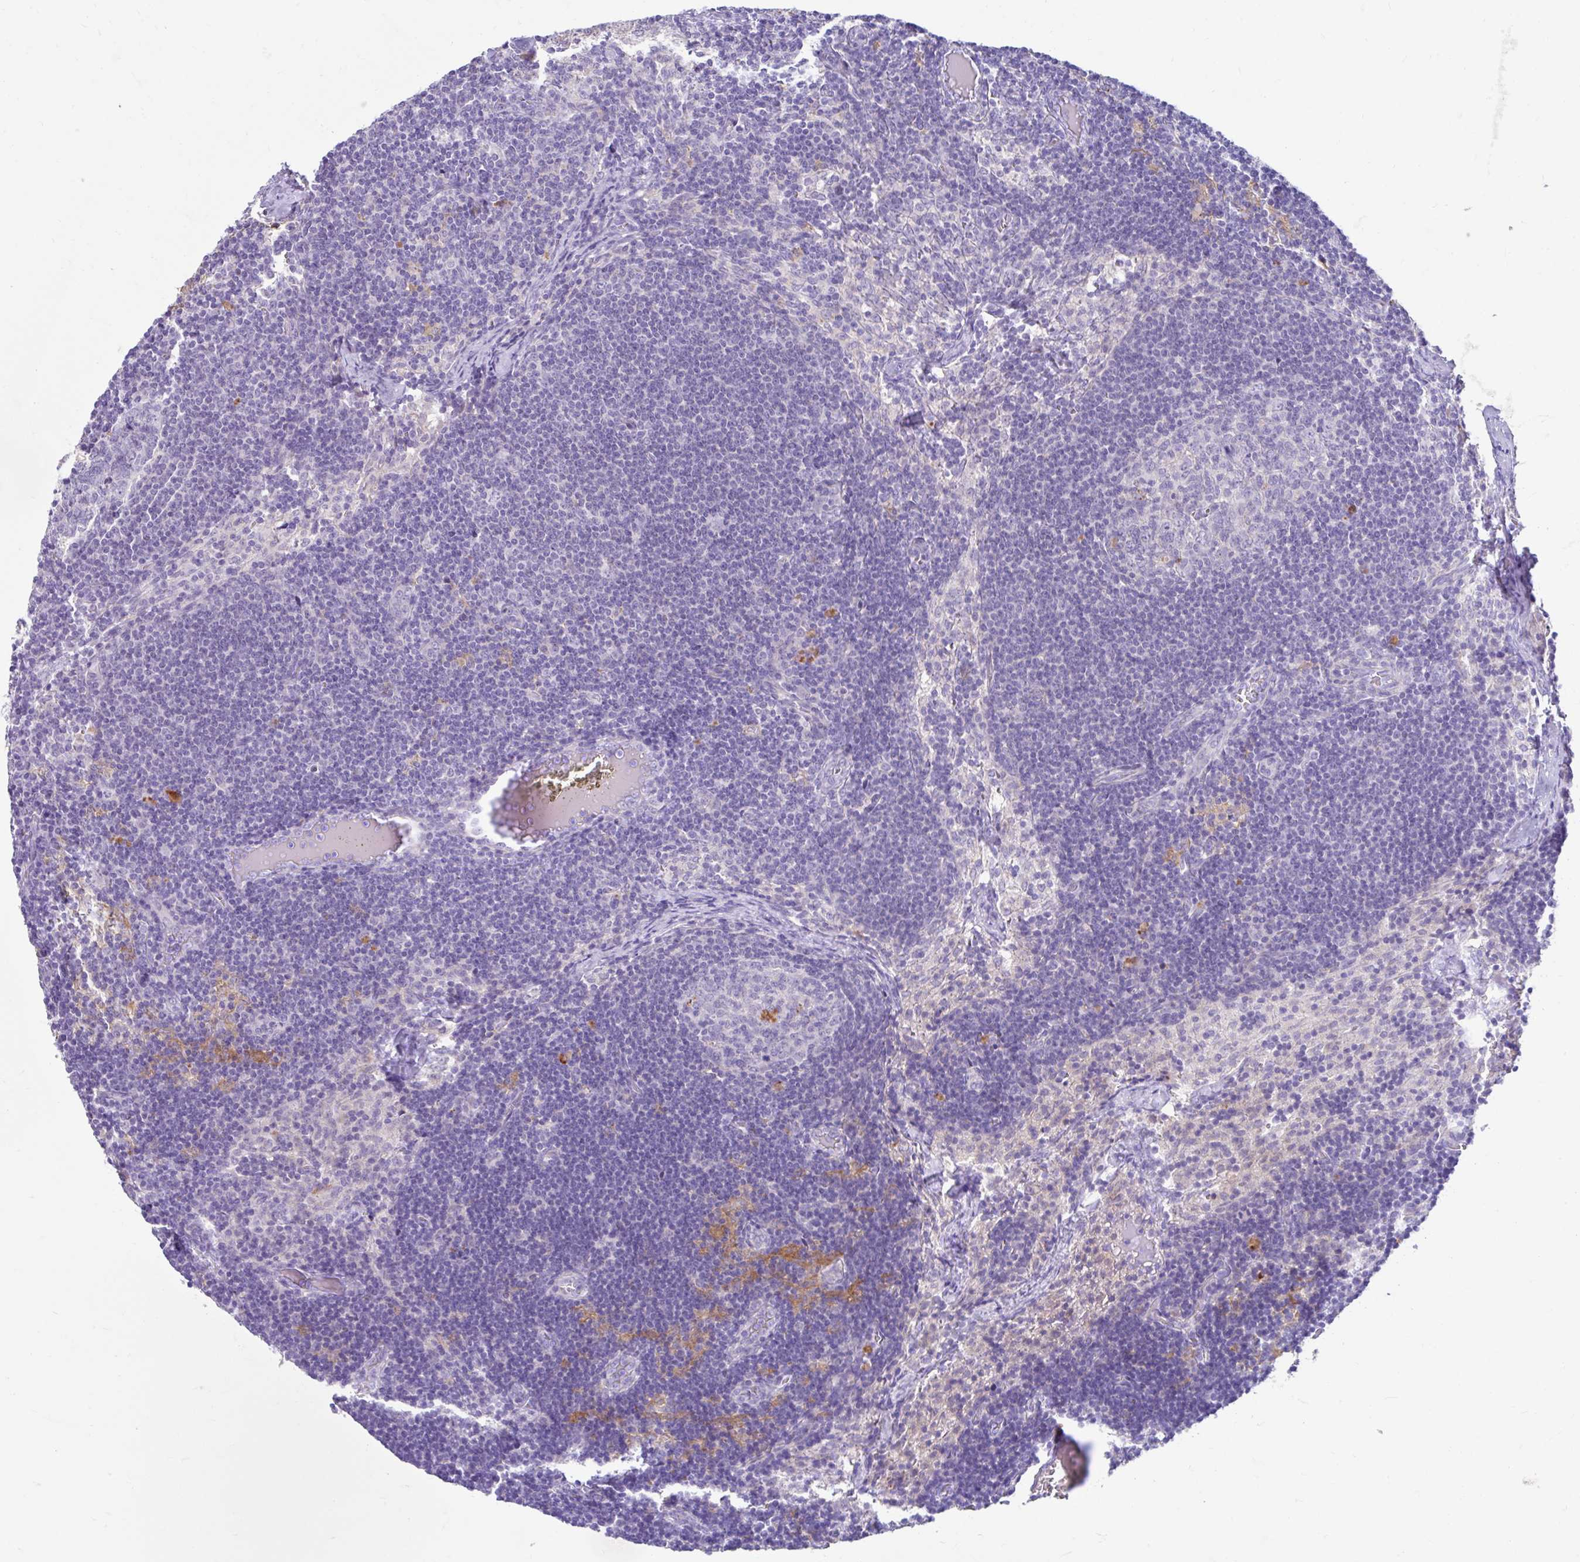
{"staining": {"intensity": "moderate", "quantity": "<25%", "location": "cytoplasmic/membranous"}, "tissue": "lymph node", "cell_type": "Germinal center cells", "image_type": "normal", "snomed": [{"axis": "morphology", "description": "Normal tissue, NOS"}, {"axis": "topography", "description": "Lymph node"}], "caption": "This micrograph demonstrates immunohistochemistry staining of normal lymph node, with low moderate cytoplasmic/membranous staining in approximately <25% of germinal center cells.", "gene": "ZNF33A", "patient": {"sex": "female", "age": 31}}